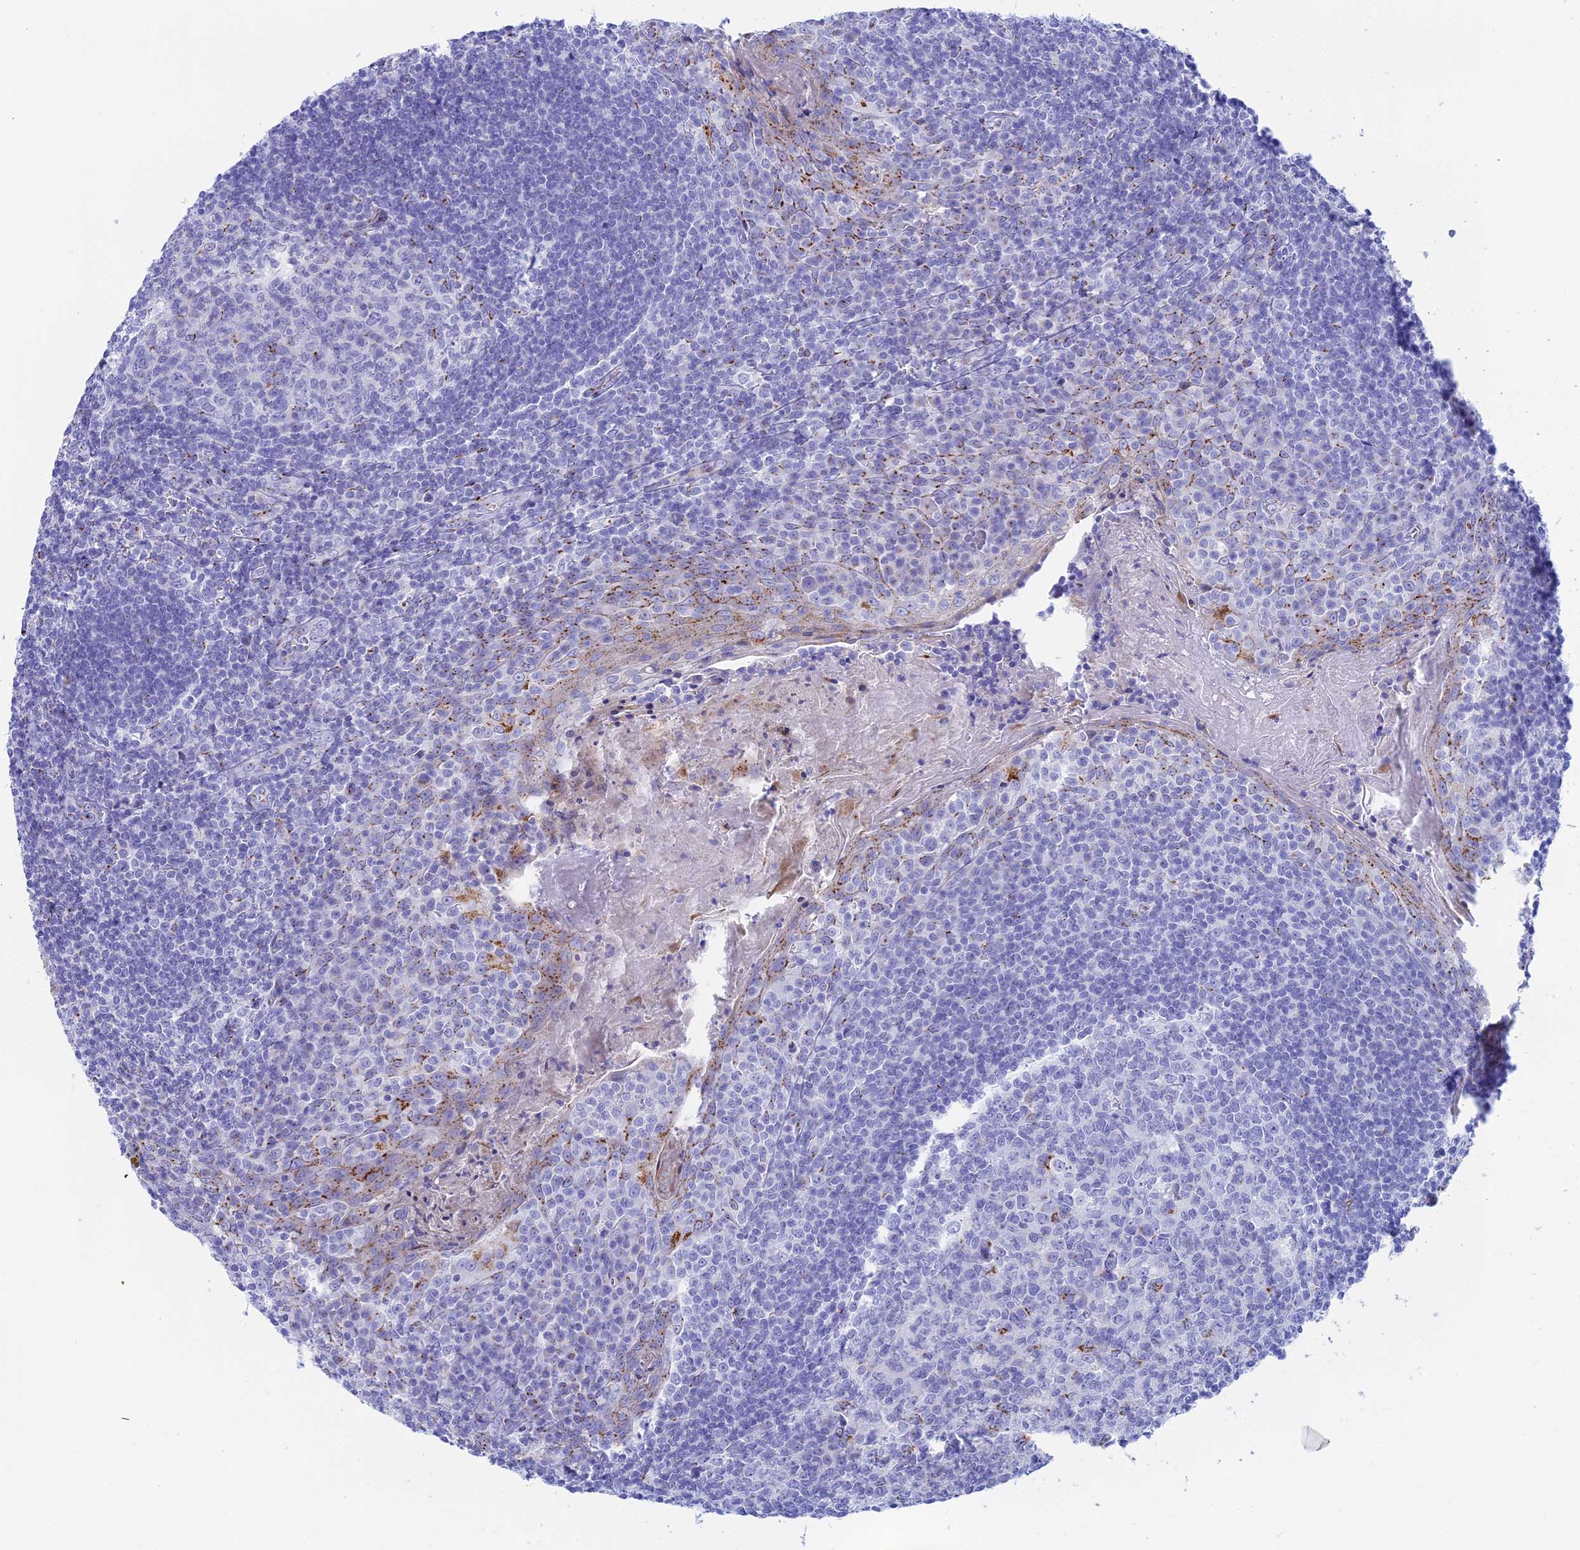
{"staining": {"intensity": "negative", "quantity": "none", "location": "none"}, "tissue": "tonsil", "cell_type": "Germinal center cells", "image_type": "normal", "snomed": [{"axis": "morphology", "description": "Normal tissue, NOS"}, {"axis": "topography", "description": "Tonsil"}], "caption": "The immunohistochemistry histopathology image has no significant expression in germinal center cells of tonsil. (Brightfield microscopy of DAB (3,3'-diaminobenzidine) IHC at high magnification).", "gene": "ERICH4", "patient": {"sex": "male", "age": 27}}